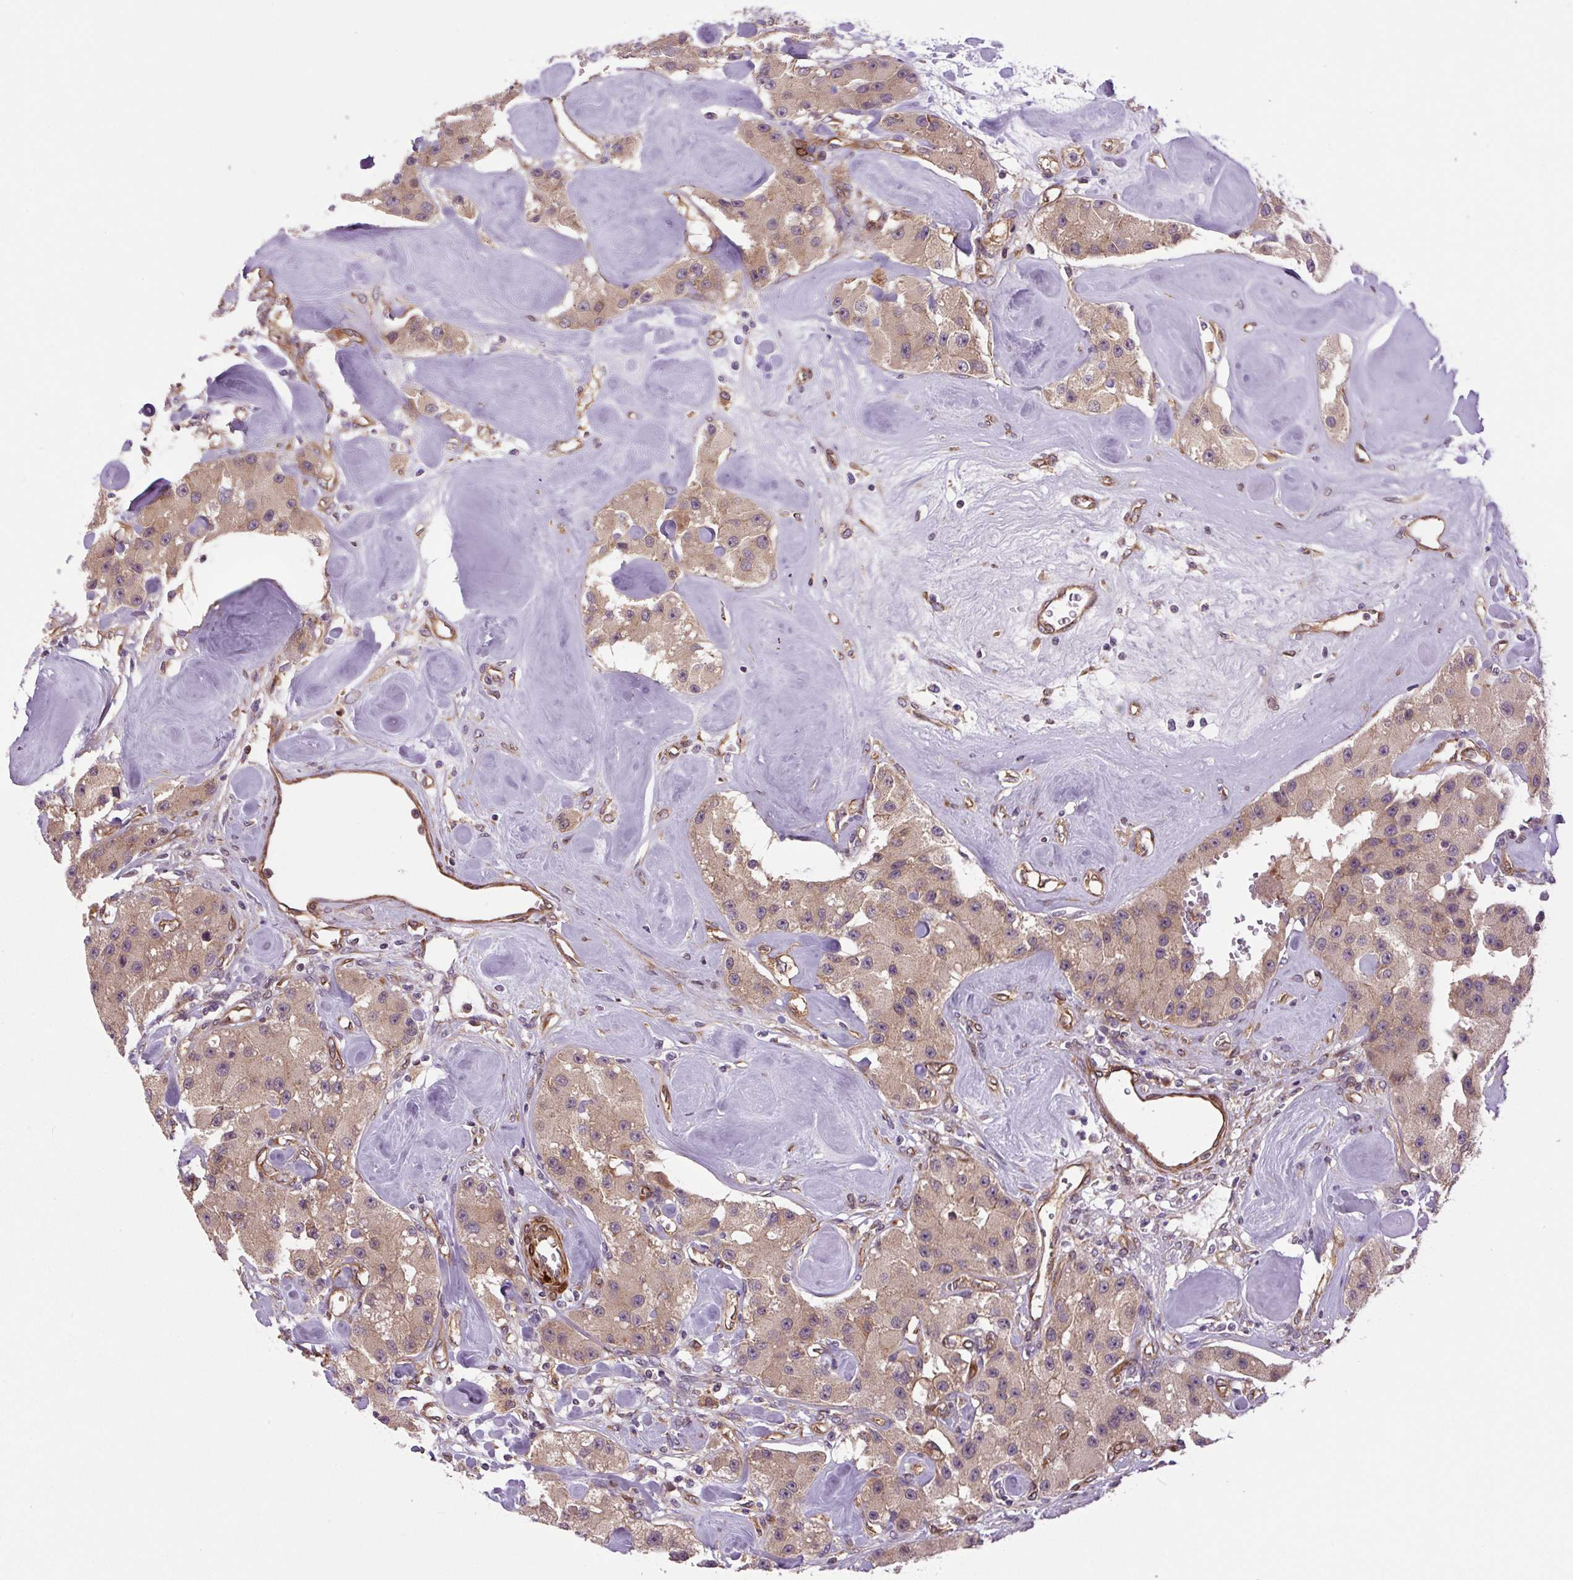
{"staining": {"intensity": "weak", "quantity": ">75%", "location": "cytoplasmic/membranous"}, "tissue": "carcinoid", "cell_type": "Tumor cells", "image_type": "cancer", "snomed": [{"axis": "morphology", "description": "Carcinoid, malignant, NOS"}, {"axis": "topography", "description": "Pancreas"}], "caption": "Carcinoid tissue reveals weak cytoplasmic/membranous staining in about >75% of tumor cells, visualized by immunohistochemistry.", "gene": "SEPTIN10", "patient": {"sex": "male", "age": 41}}